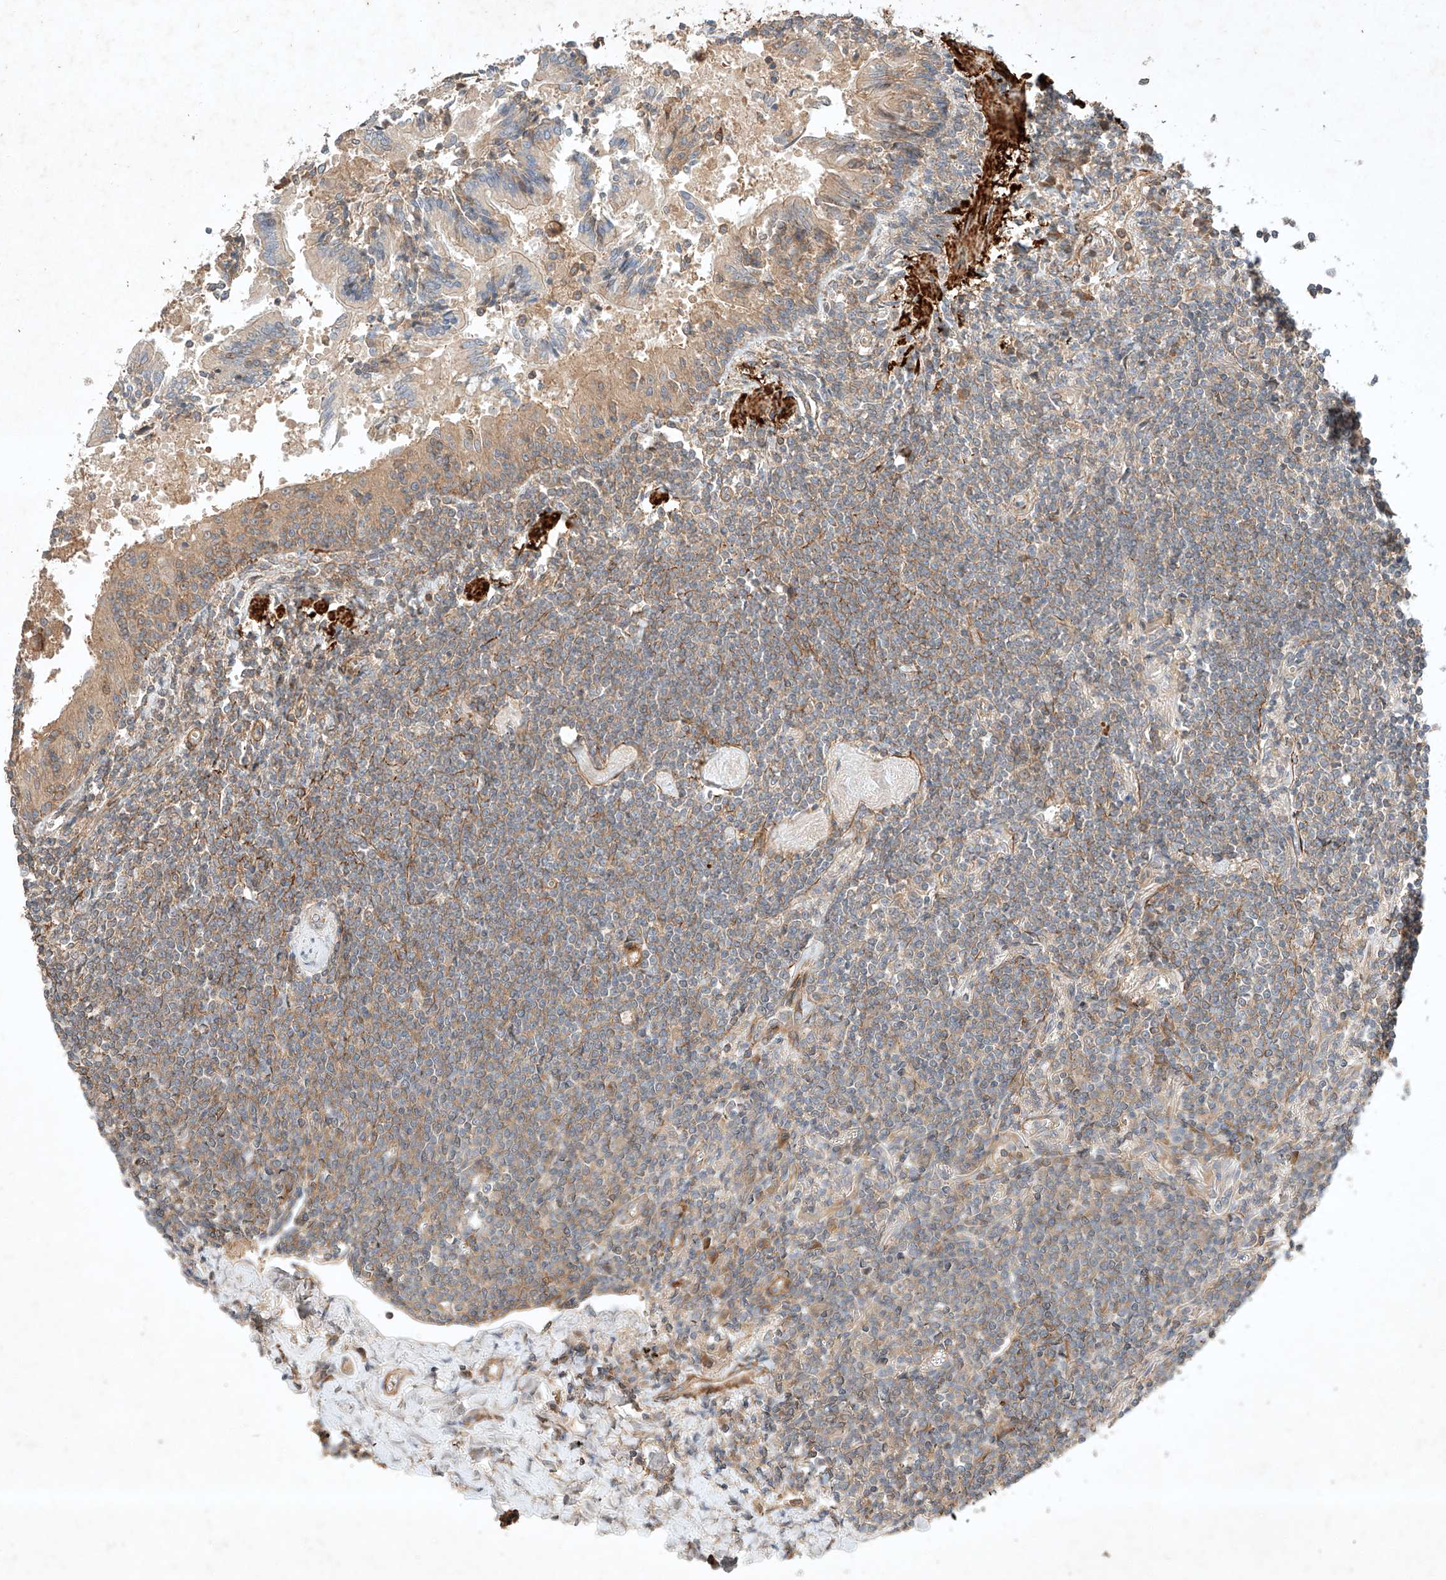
{"staining": {"intensity": "weak", "quantity": "<25%", "location": "cytoplasmic/membranous"}, "tissue": "lymphoma", "cell_type": "Tumor cells", "image_type": "cancer", "snomed": [{"axis": "morphology", "description": "Malignant lymphoma, non-Hodgkin's type, Low grade"}, {"axis": "topography", "description": "Lung"}], "caption": "This is an immunohistochemistry (IHC) image of human lymphoma. There is no positivity in tumor cells.", "gene": "ARHGAP33", "patient": {"sex": "female", "age": 71}}